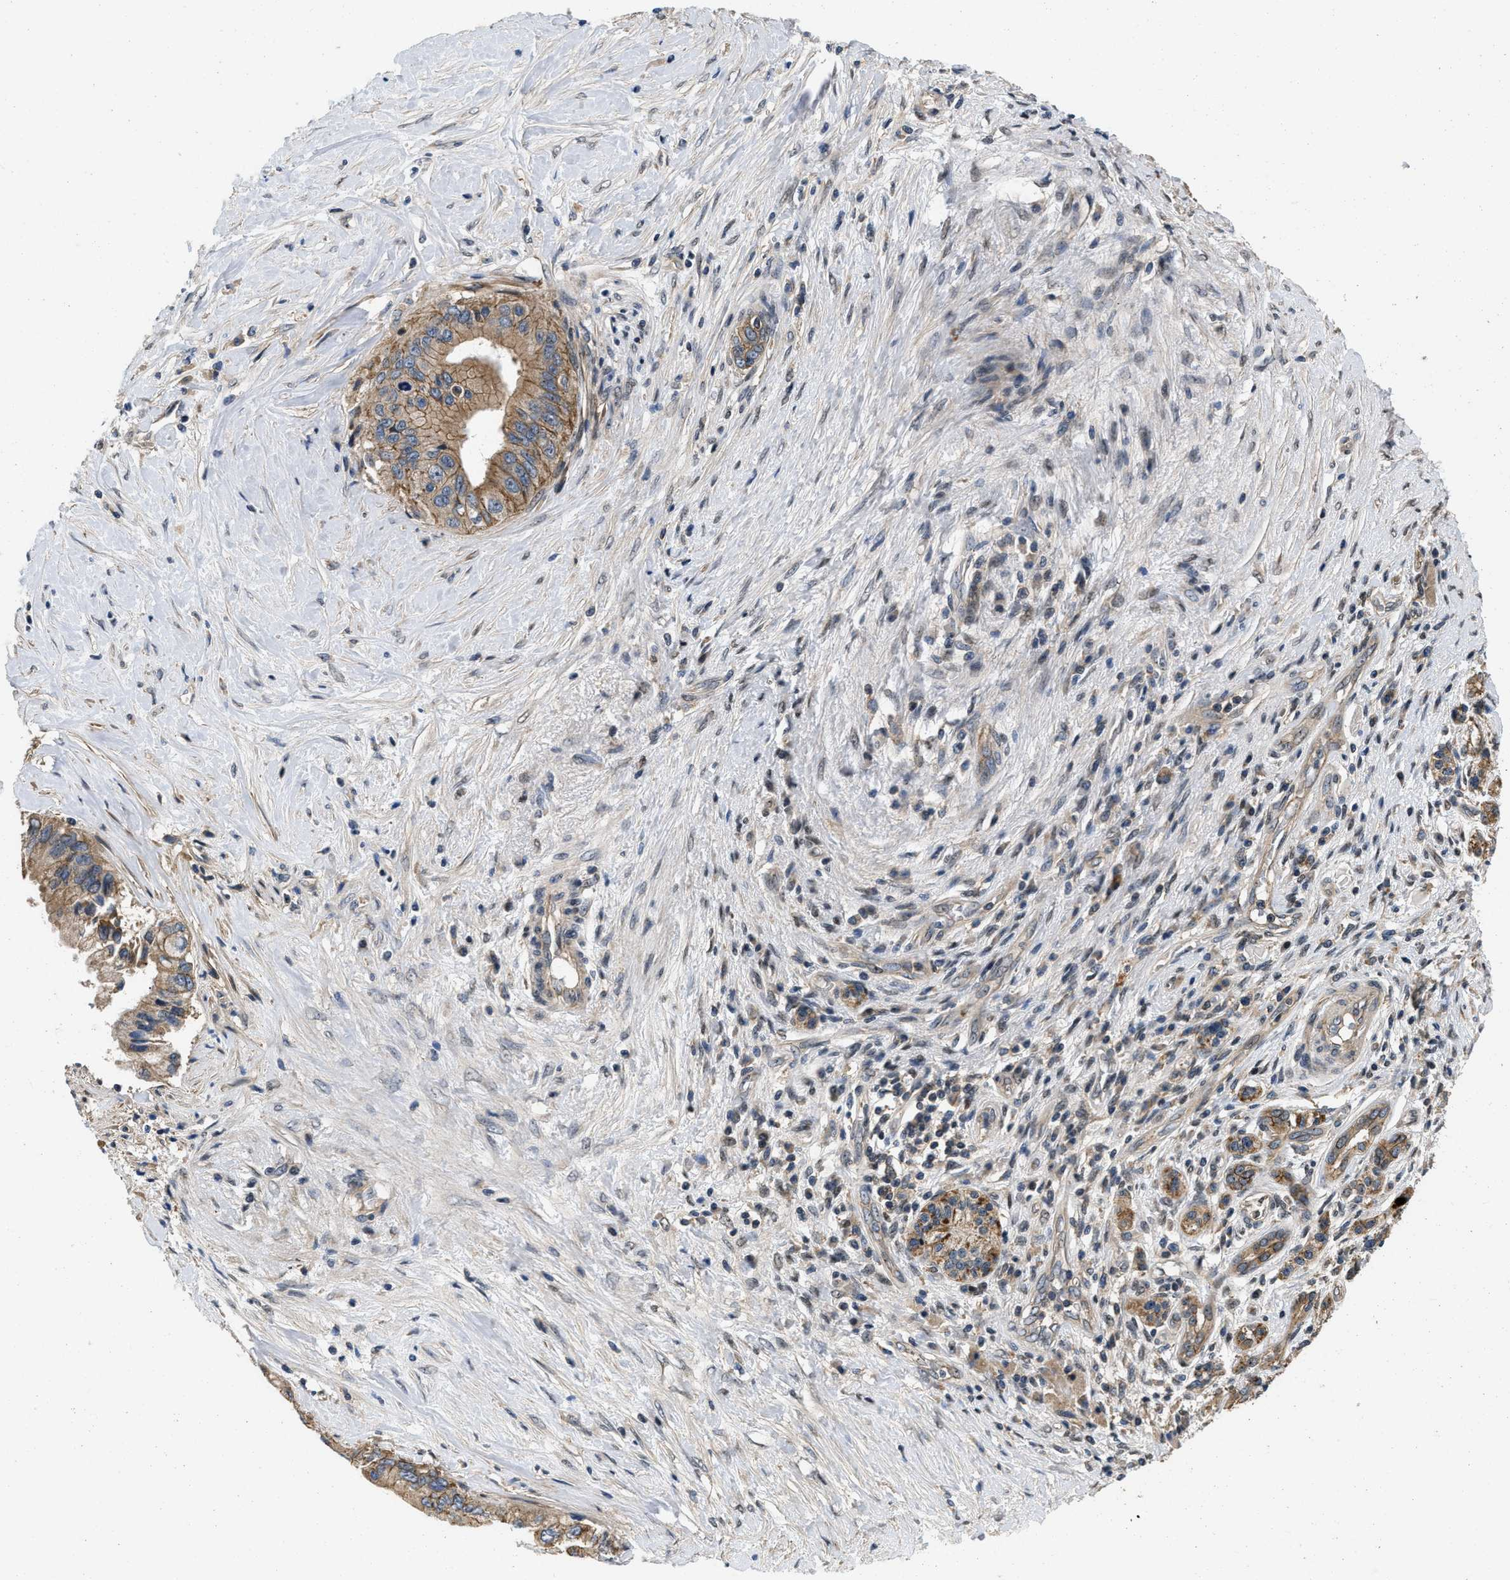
{"staining": {"intensity": "moderate", "quantity": ">75%", "location": "cytoplasmic/membranous"}, "tissue": "pancreatic cancer", "cell_type": "Tumor cells", "image_type": "cancer", "snomed": [{"axis": "morphology", "description": "Adenocarcinoma, NOS"}, {"axis": "topography", "description": "Pancreas"}], "caption": "Adenocarcinoma (pancreatic) stained with a brown dye displays moderate cytoplasmic/membranous positive positivity in approximately >75% of tumor cells.", "gene": "PRDM14", "patient": {"sex": "female", "age": 73}}